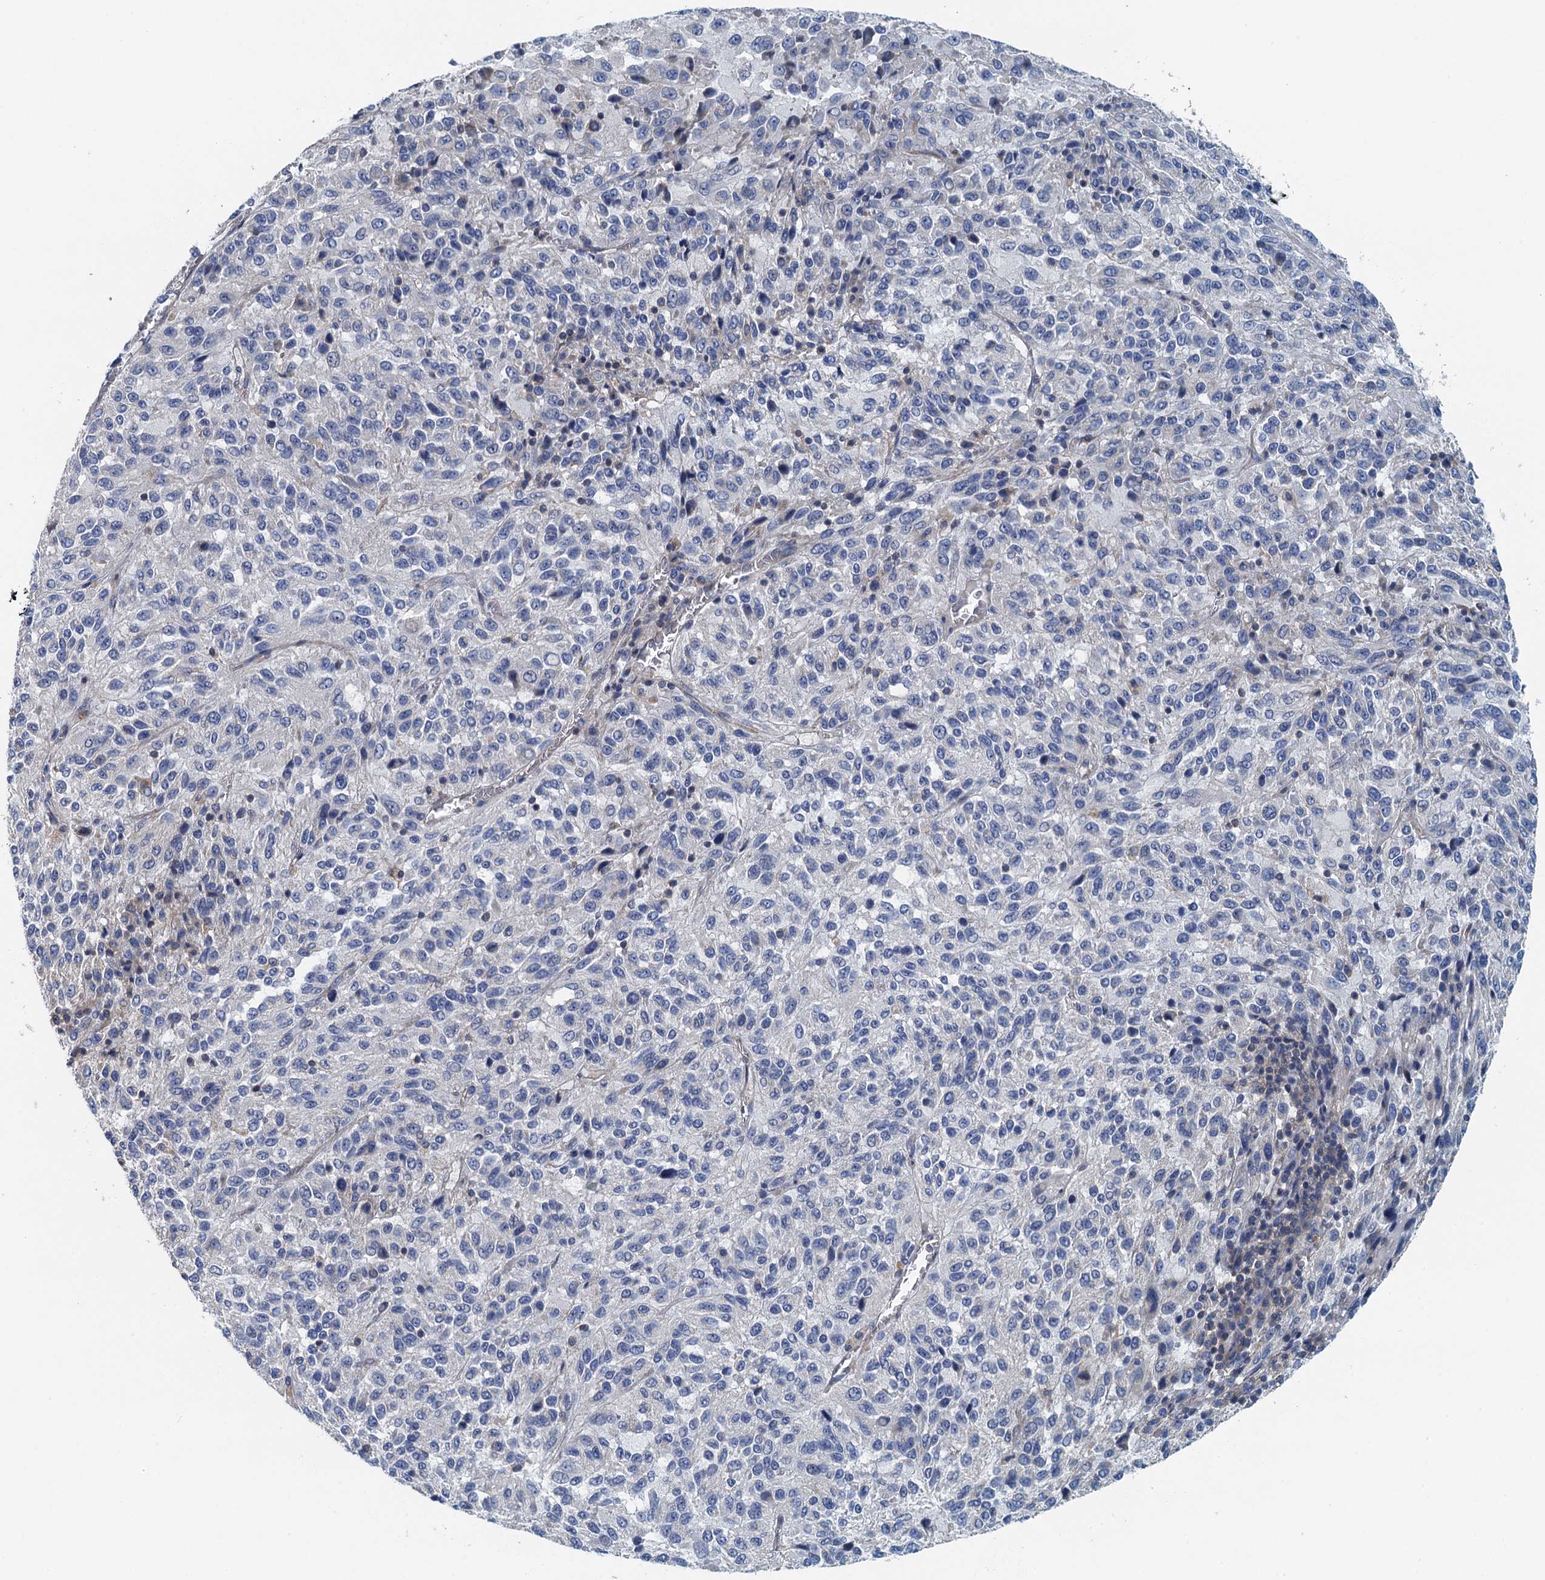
{"staining": {"intensity": "negative", "quantity": "none", "location": "none"}, "tissue": "melanoma", "cell_type": "Tumor cells", "image_type": "cancer", "snomed": [{"axis": "morphology", "description": "Malignant melanoma, Metastatic site"}, {"axis": "topography", "description": "Lung"}], "caption": "This is an immunohistochemistry micrograph of human melanoma. There is no staining in tumor cells.", "gene": "PPP1R14D", "patient": {"sex": "male", "age": 64}}